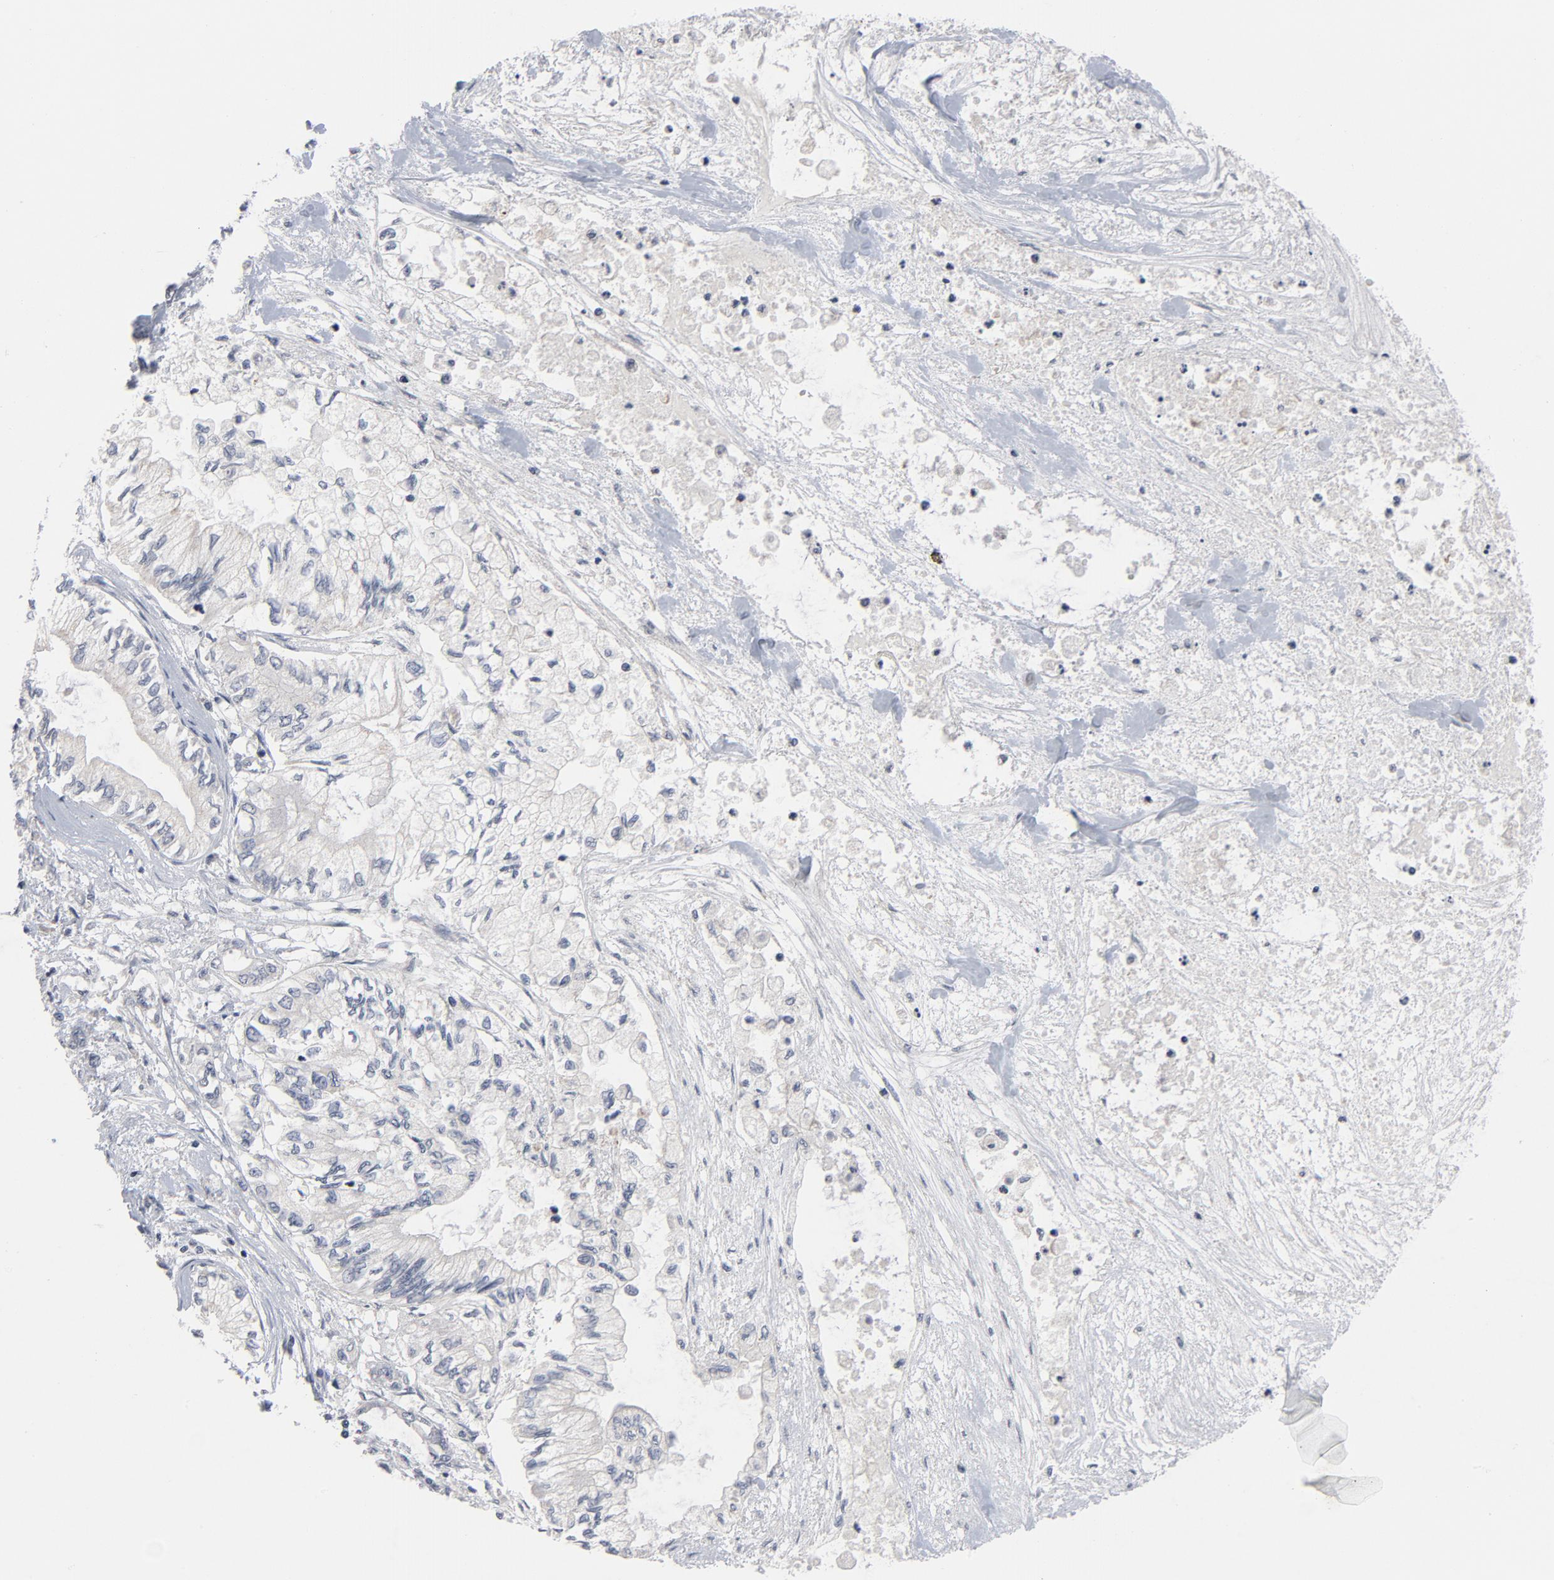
{"staining": {"intensity": "negative", "quantity": "none", "location": "none"}, "tissue": "pancreatic cancer", "cell_type": "Tumor cells", "image_type": "cancer", "snomed": [{"axis": "morphology", "description": "Adenocarcinoma, NOS"}, {"axis": "topography", "description": "Pancreas"}], "caption": "There is no significant positivity in tumor cells of pancreatic adenocarcinoma.", "gene": "GABPA", "patient": {"sex": "male", "age": 79}}